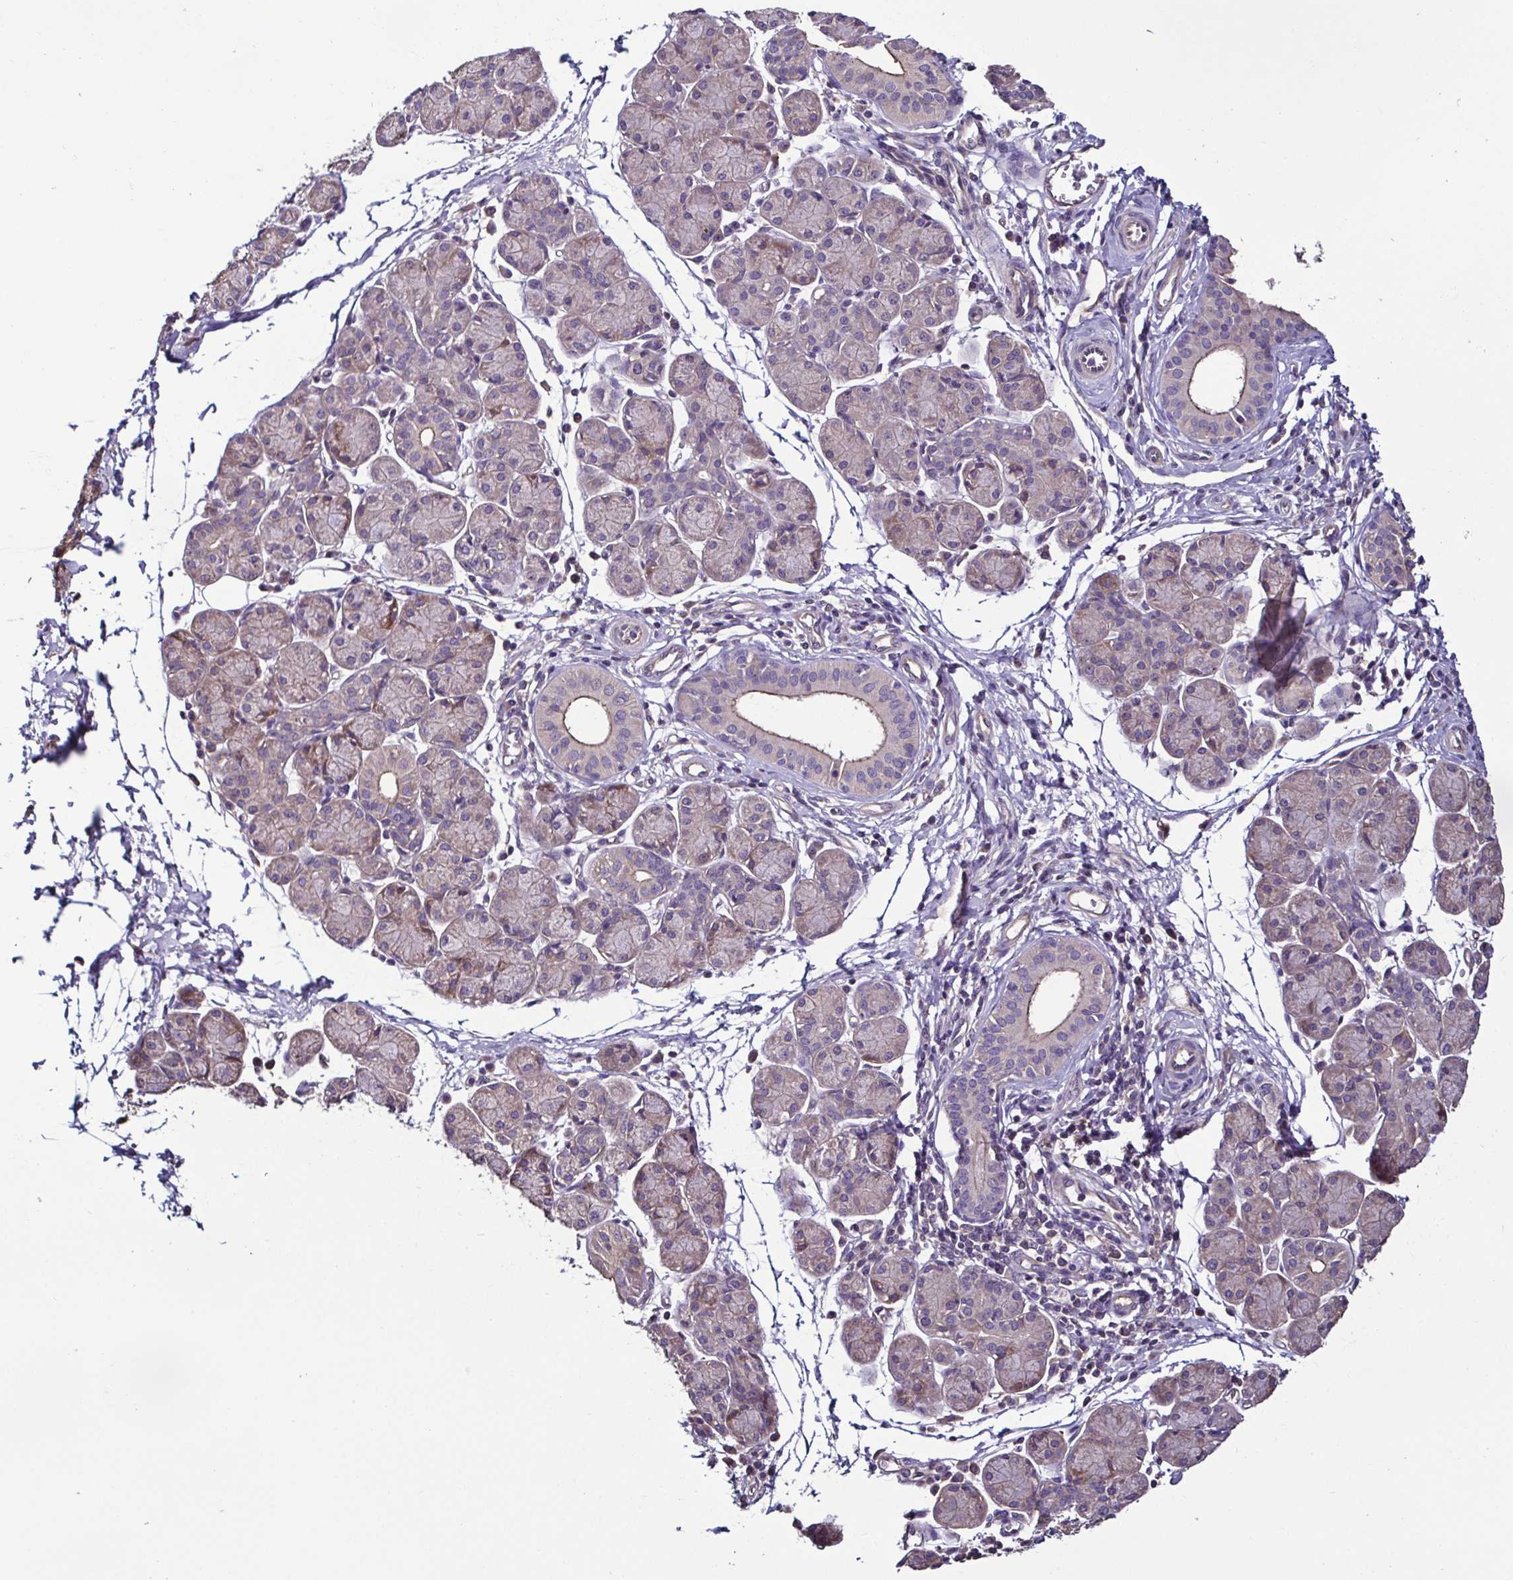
{"staining": {"intensity": "weak", "quantity": "25%-75%", "location": "cytoplasmic/membranous"}, "tissue": "salivary gland", "cell_type": "Glandular cells", "image_type": "normal", "snomed": [{"axis": "morphology", "description": "Normal tissue, NOS"}, {"axis": "morphology", "description": "Inflammation, NOS"}, {"axis": "topography", "description": "Lymph node"}, {"axis": "topography", "description": "Salivary gland"}], "caption": "Glandular cells display weak cytoplasmic/membranous positivity in about 25%-75% of cells in benign salivary gland. The protein is shown in brown color, while the nuclei are stained blue.", "gene": "LMOD2", "patient": {"sex": "male", "age": 3}}